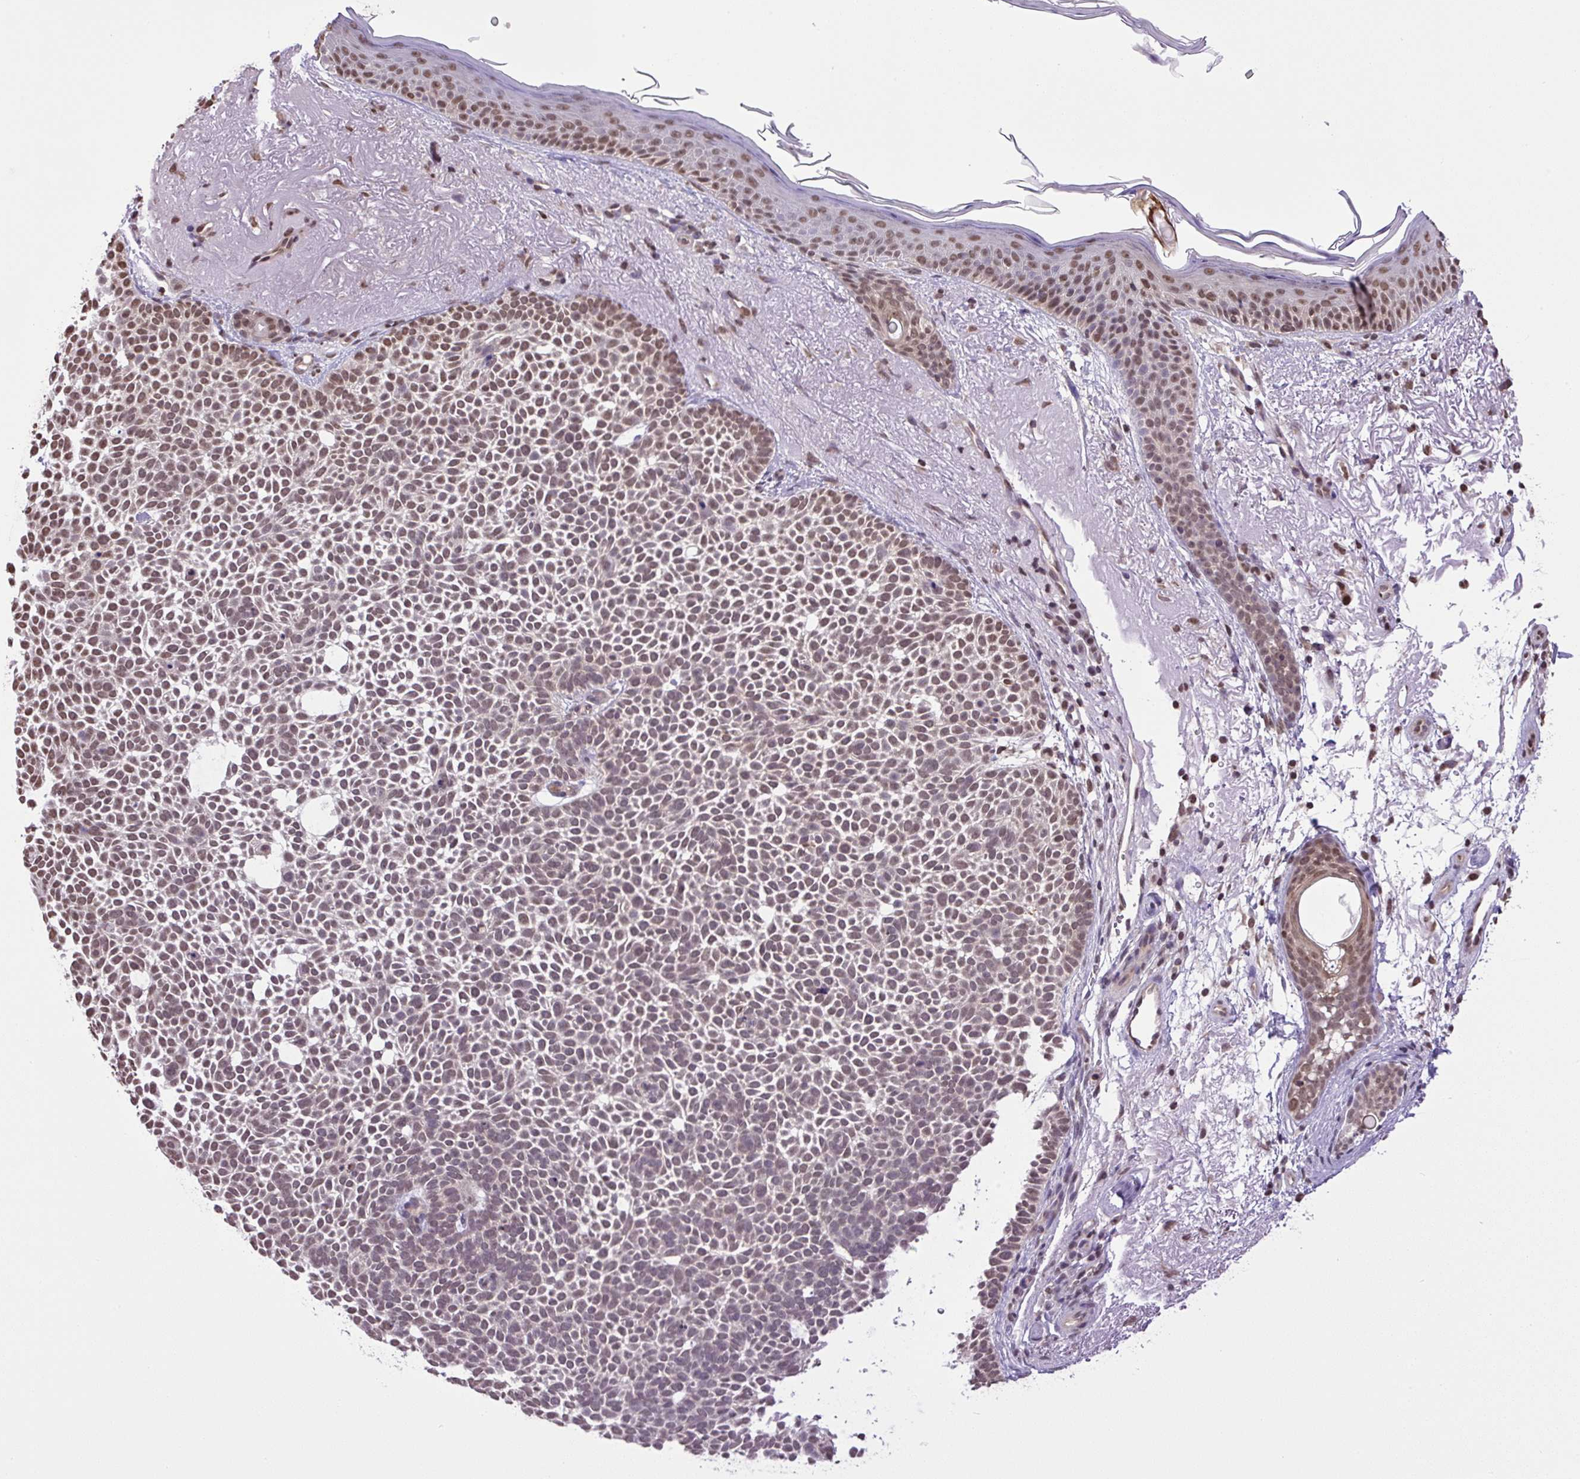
{"staining": {"intensity": "moderate", "quantity": ">75%", "location": "nuclear"}, "tissue": "skin cancer", "cell_type": "Tumor cells", "image_type": "cancer", "snomed": [{"axis": "morphology", "description": "Basal cell carcinoma"}, {"axis": "topography", "description": "Skin"}], "caption": "Protein analysis of skin basal cell carcinoma tissue shows moderate nuclear expression in about >75% of tumor cells.", "gene": "SGTA", "patient": {"sex": "female", "age": 77}}